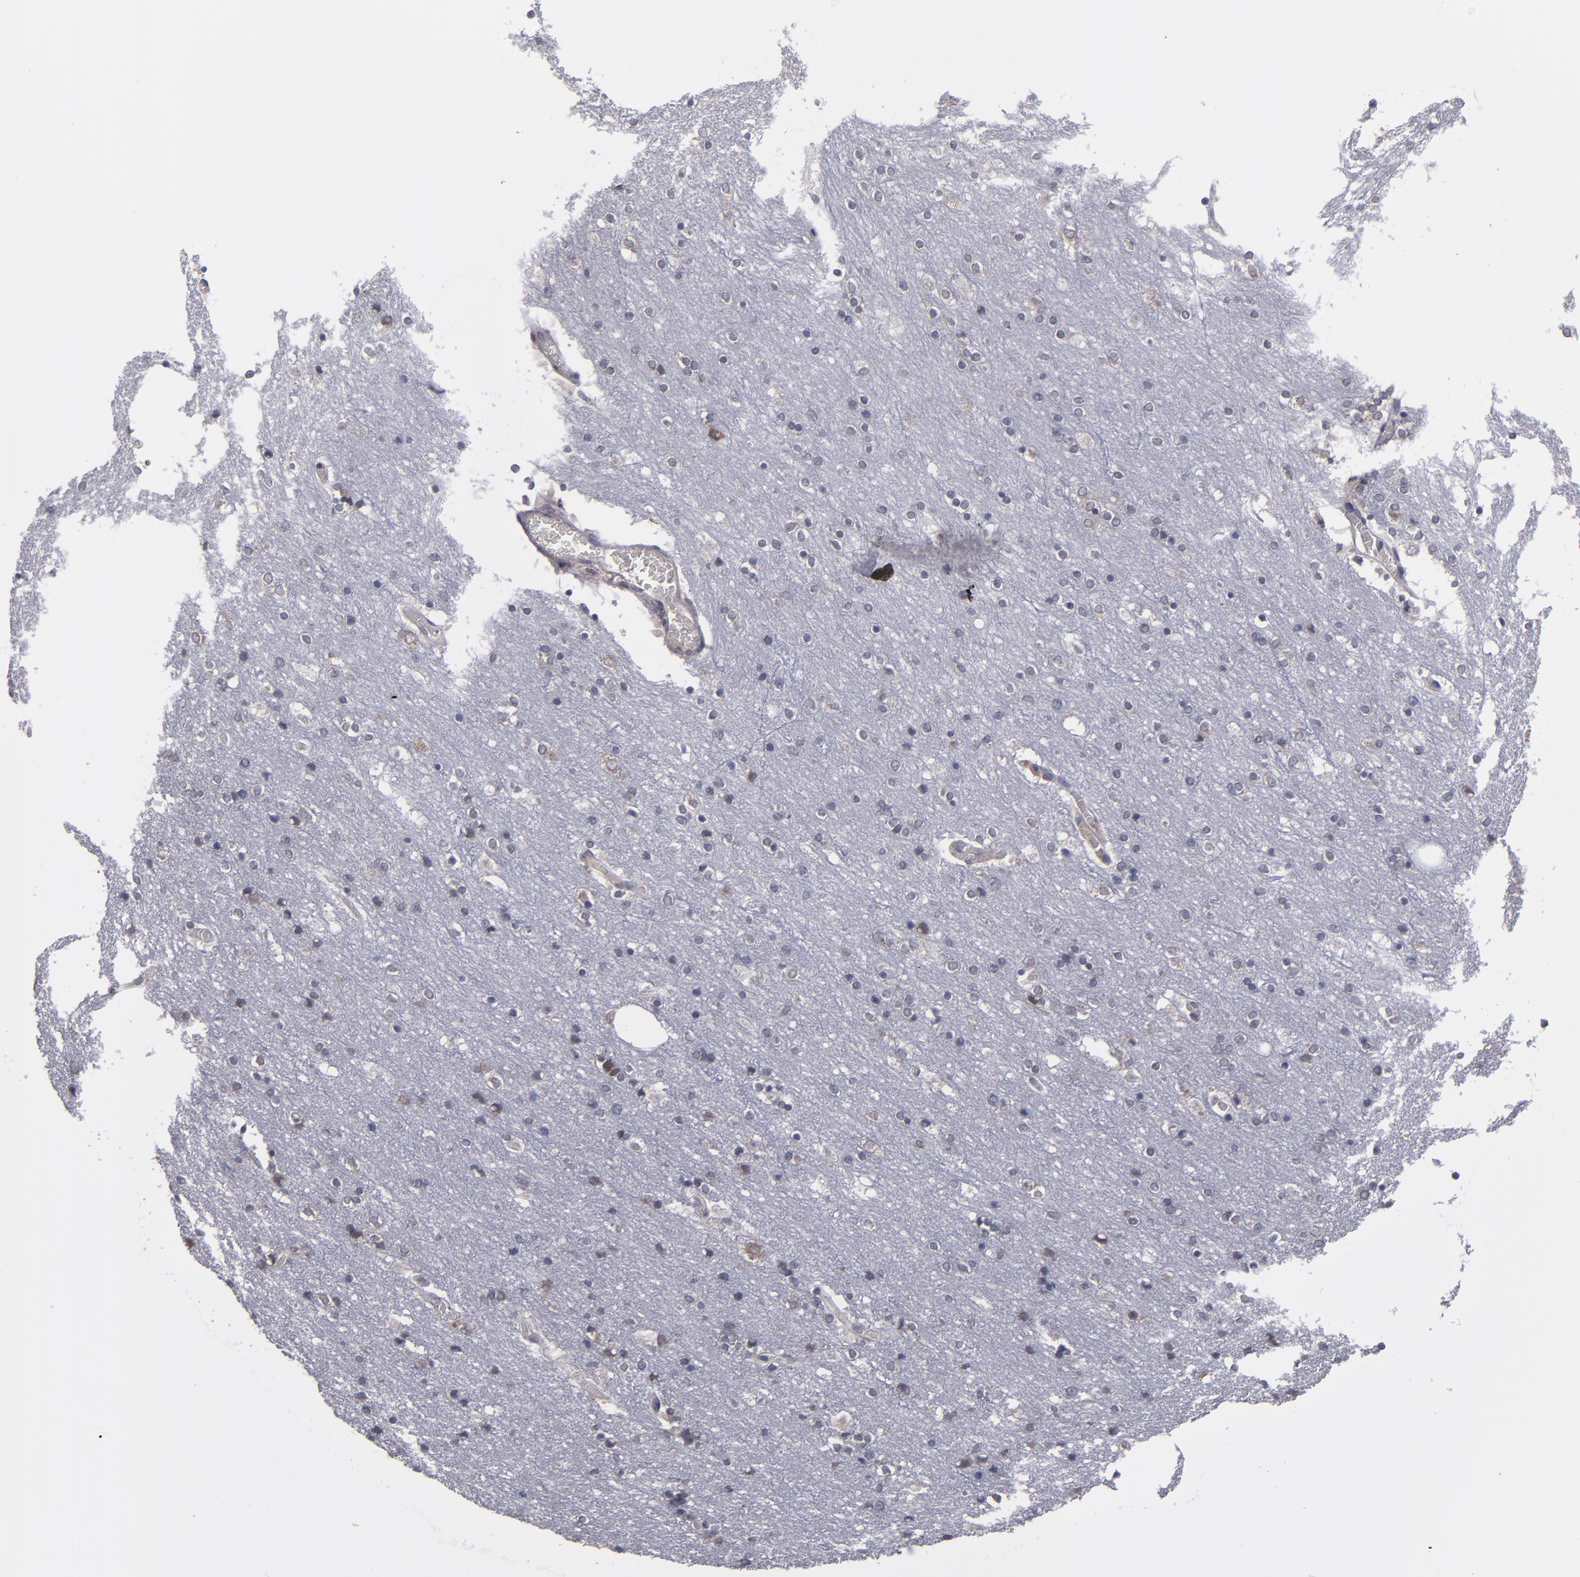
{"staining": {"intensity": "negative", "quantity": "none", "location": "none"}, "tissue": "cerebral cortex", "cell_type": "Endothelial cells", "image_type": "normal", "snomed": [{"axis": "morphology", "description": "Normal tissue, NOS"}, {"axis": "topography", "description": "Cerebral cortex"}], "caption": "This is an IHC histopathology image of normal human cerebral cortex. There is no staining in endothelial cells.", "gene": "IL12A", "patient": {"sex": "female", "age": 54}}